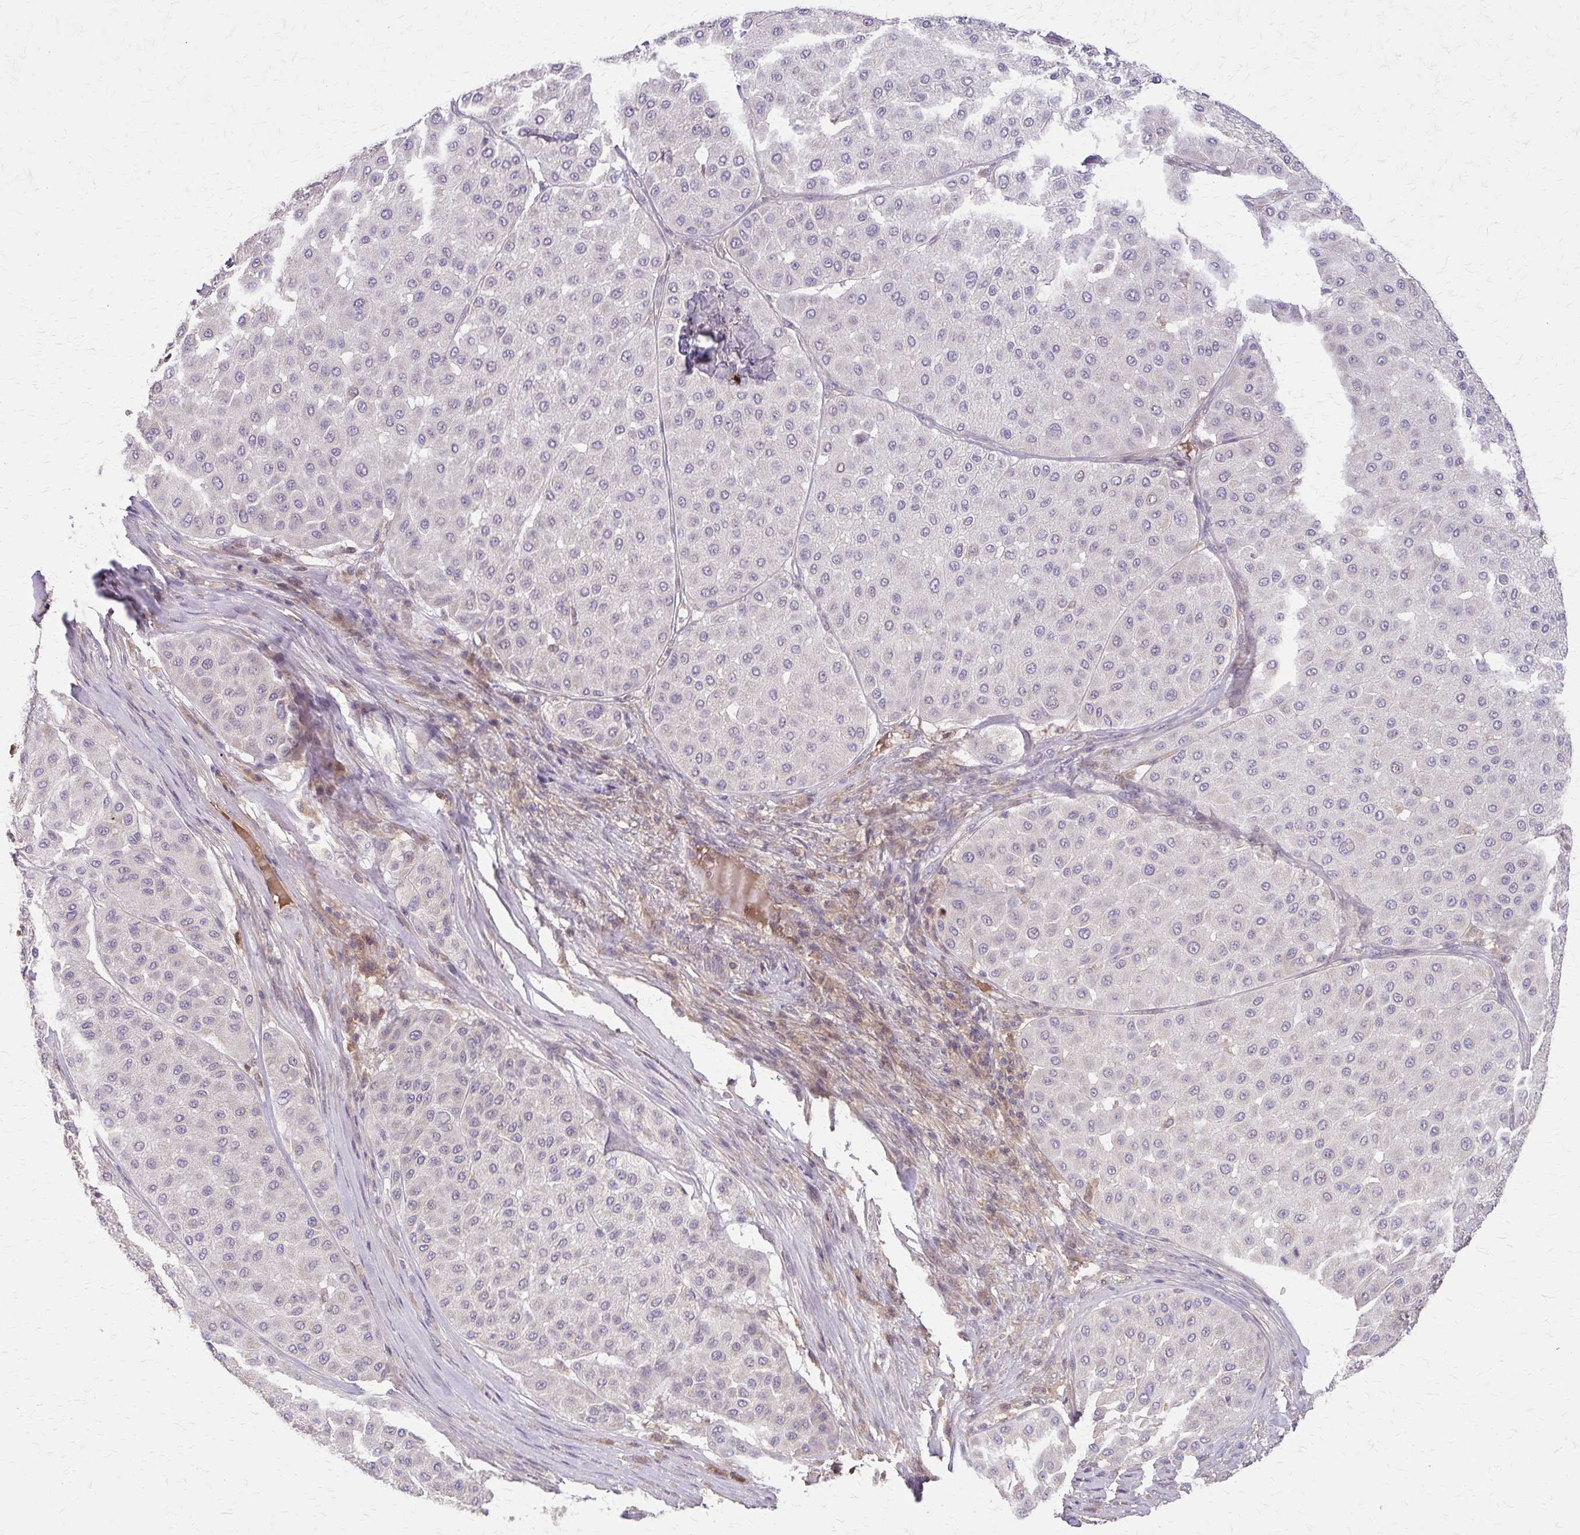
{"staining": {"intensity": "negative", "quantity": "none", "location": "none"}, "tissue": "melanoma", "cell_type": "Tumor cells", "image_type": "cancer", "snomed": [{"axis": "morphology", "description": "Malignant melanoma, Metastatic site"}, {"axis": "topography", "description": "Smooth muscle"}], "caption": "Micrograph shows no significant protein staining in tumor cells of malignant melanoma (metastatic site). (DAB IHC with hematoxylin counter stain).", "gene": "NRBF2", "patient": {"sex": "male", "age": 41}}